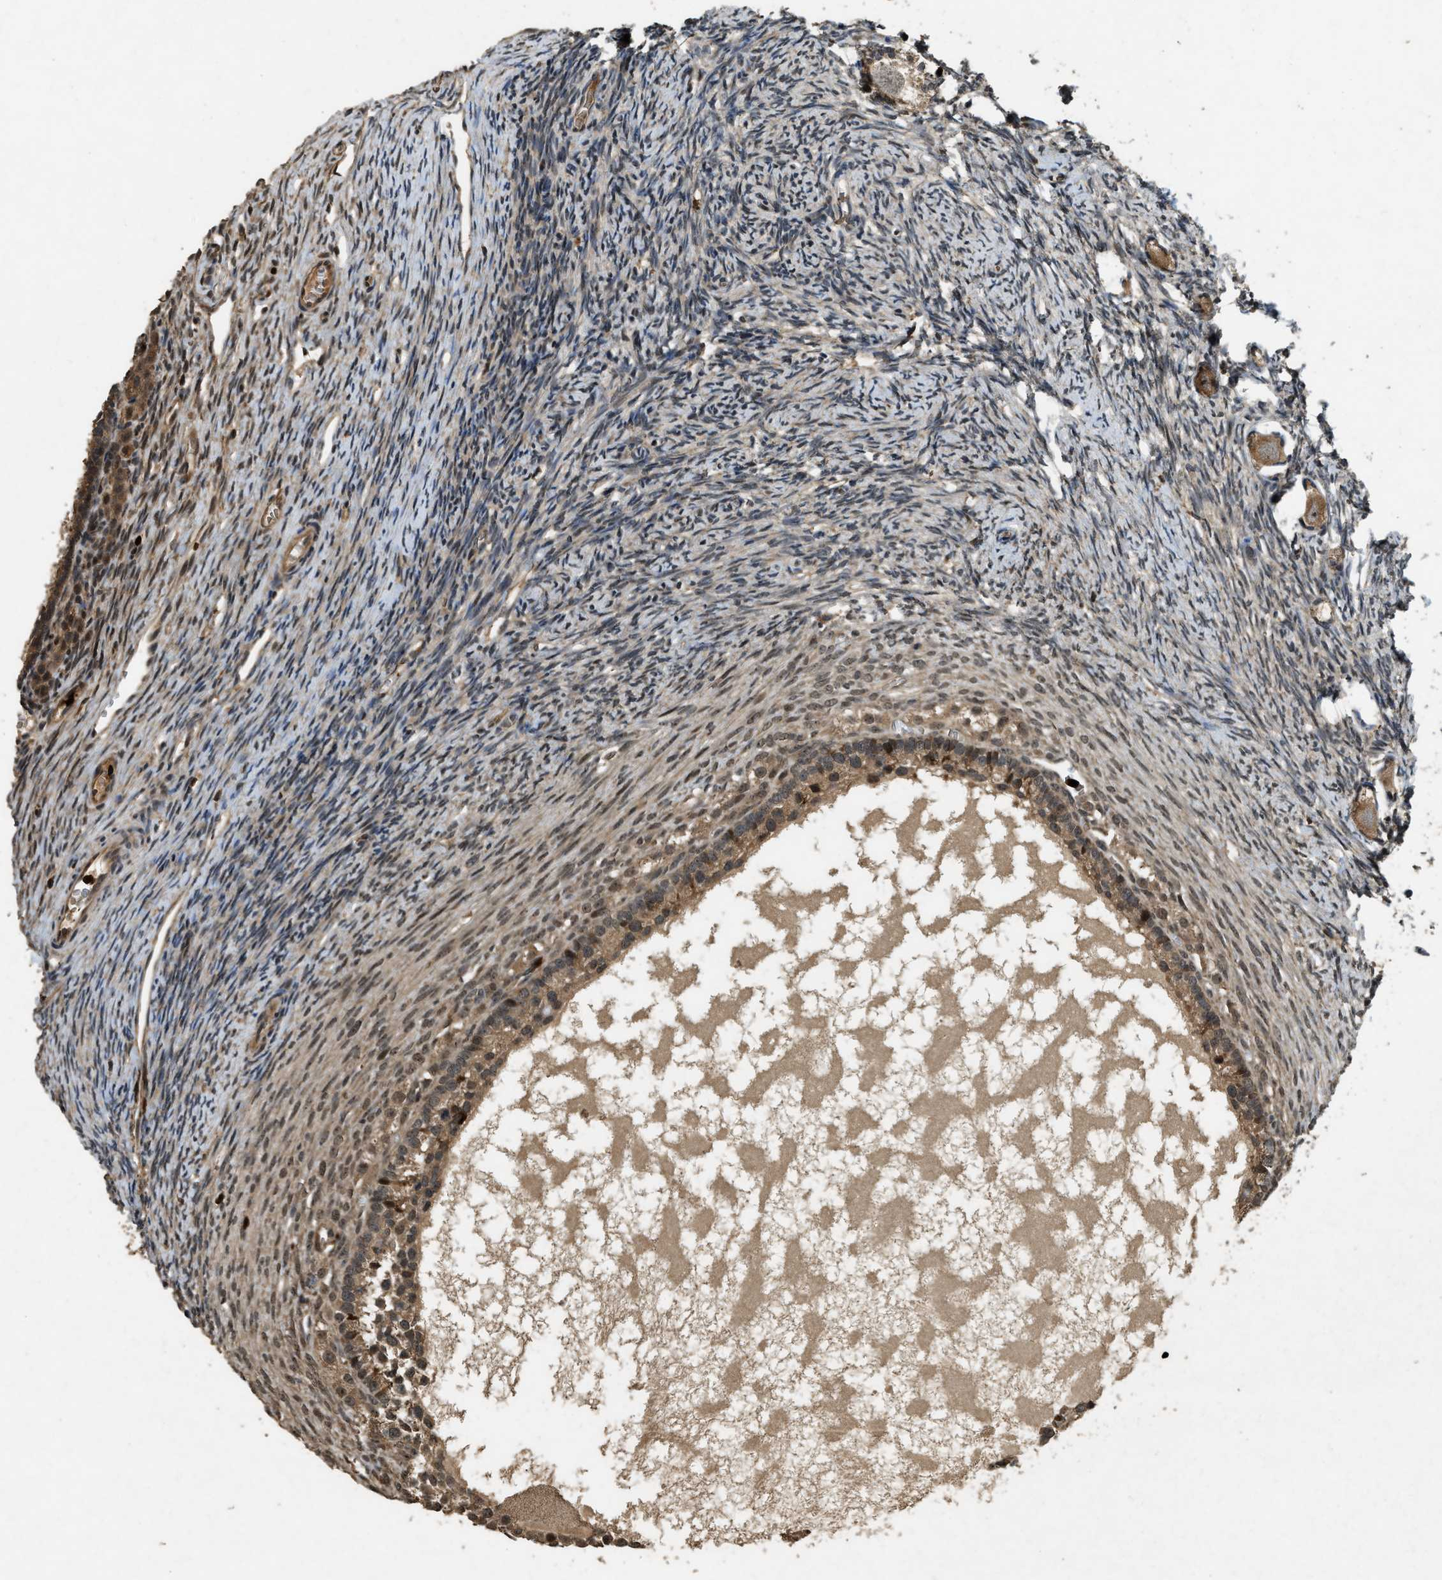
{"staining": {"intensity": "moderate", "quantity": ">75%", "location": "cytoplasmic/membranous"}, "tissue": "ovary", "cell_type": "Follicle cells", "image_type": "normal", "snomed": [{"axis": "morphology", "description": "Normal tissue, NOS"}, {"axis": "topography", "description": "Ovary"}], "caption": "DAB (3,3'-diaminobenzidine) immunohistochemical staining of unremarkable human ovary demonstrates moderate cytoplasmic/membranous protein staining in about >75% of follicle cells. The staining was performed using DAB (3,3'-diaminobenzidine), with brown indicating positive protein expression. Nuclei are stained blue with hematoxylin.", "gene": "RNF141", "patient": {"sex": "female", "age": 27}}